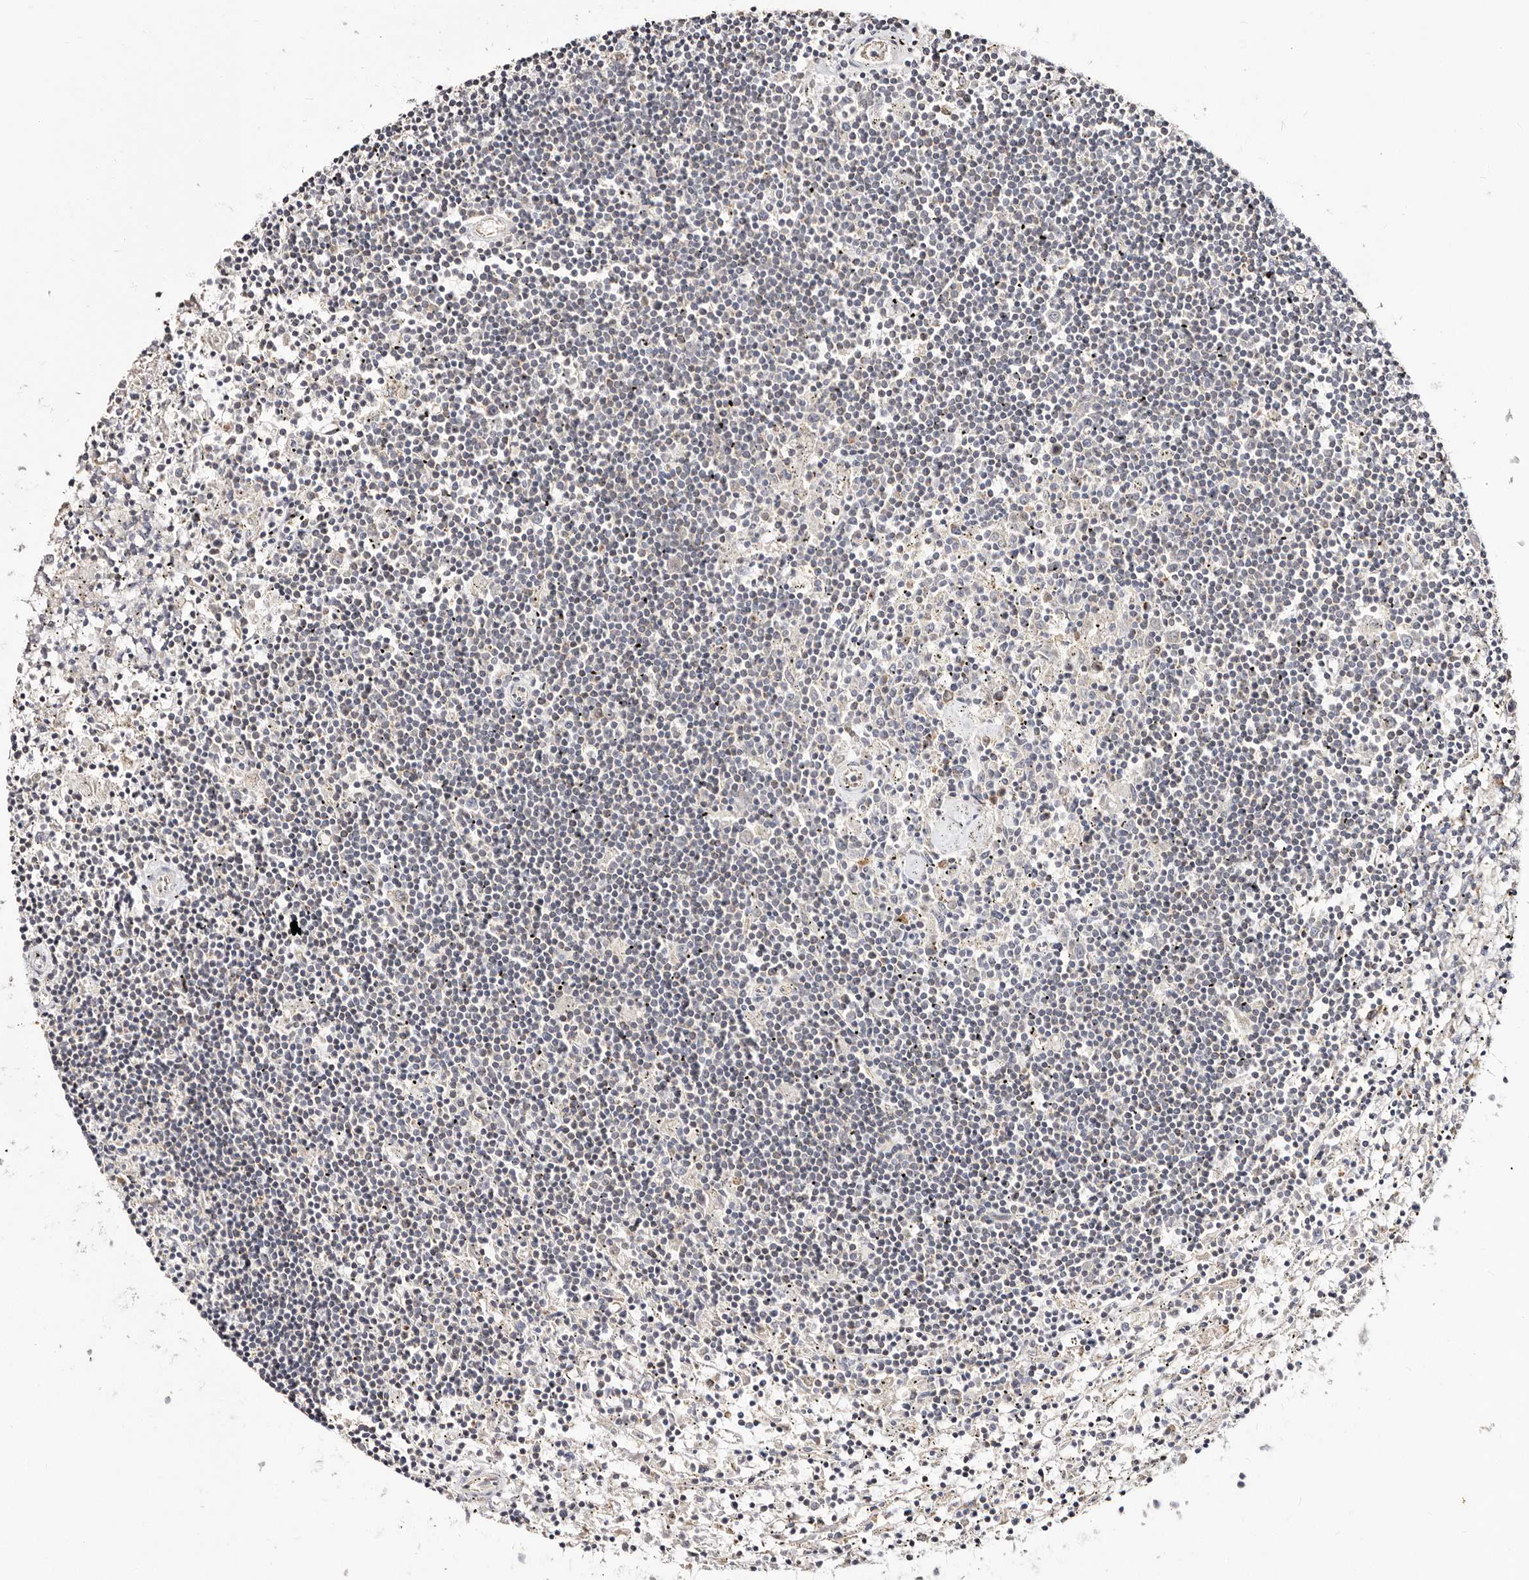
{"staining": {"intensity": "negative", "quantity": "none", "location": "none"}, "tissue": "lymphoma", "cell_type": "Tumor cells", "image_type": "cancer", "snomed": [{"axis": "morphology", "description": "Malignant lymphoma, non-Hodgkin's type, Low grade"}, {"axis": "topography", "description": "Spleen"}], "caption": "Immunohistochemical staining of human malignant lymphoma, non-Hodgkin's type (low-grade) reveals no significant staining in tumor cells.", "gene": "BAIAP2L1", "patient": {"sex": "male", "age": 76}}